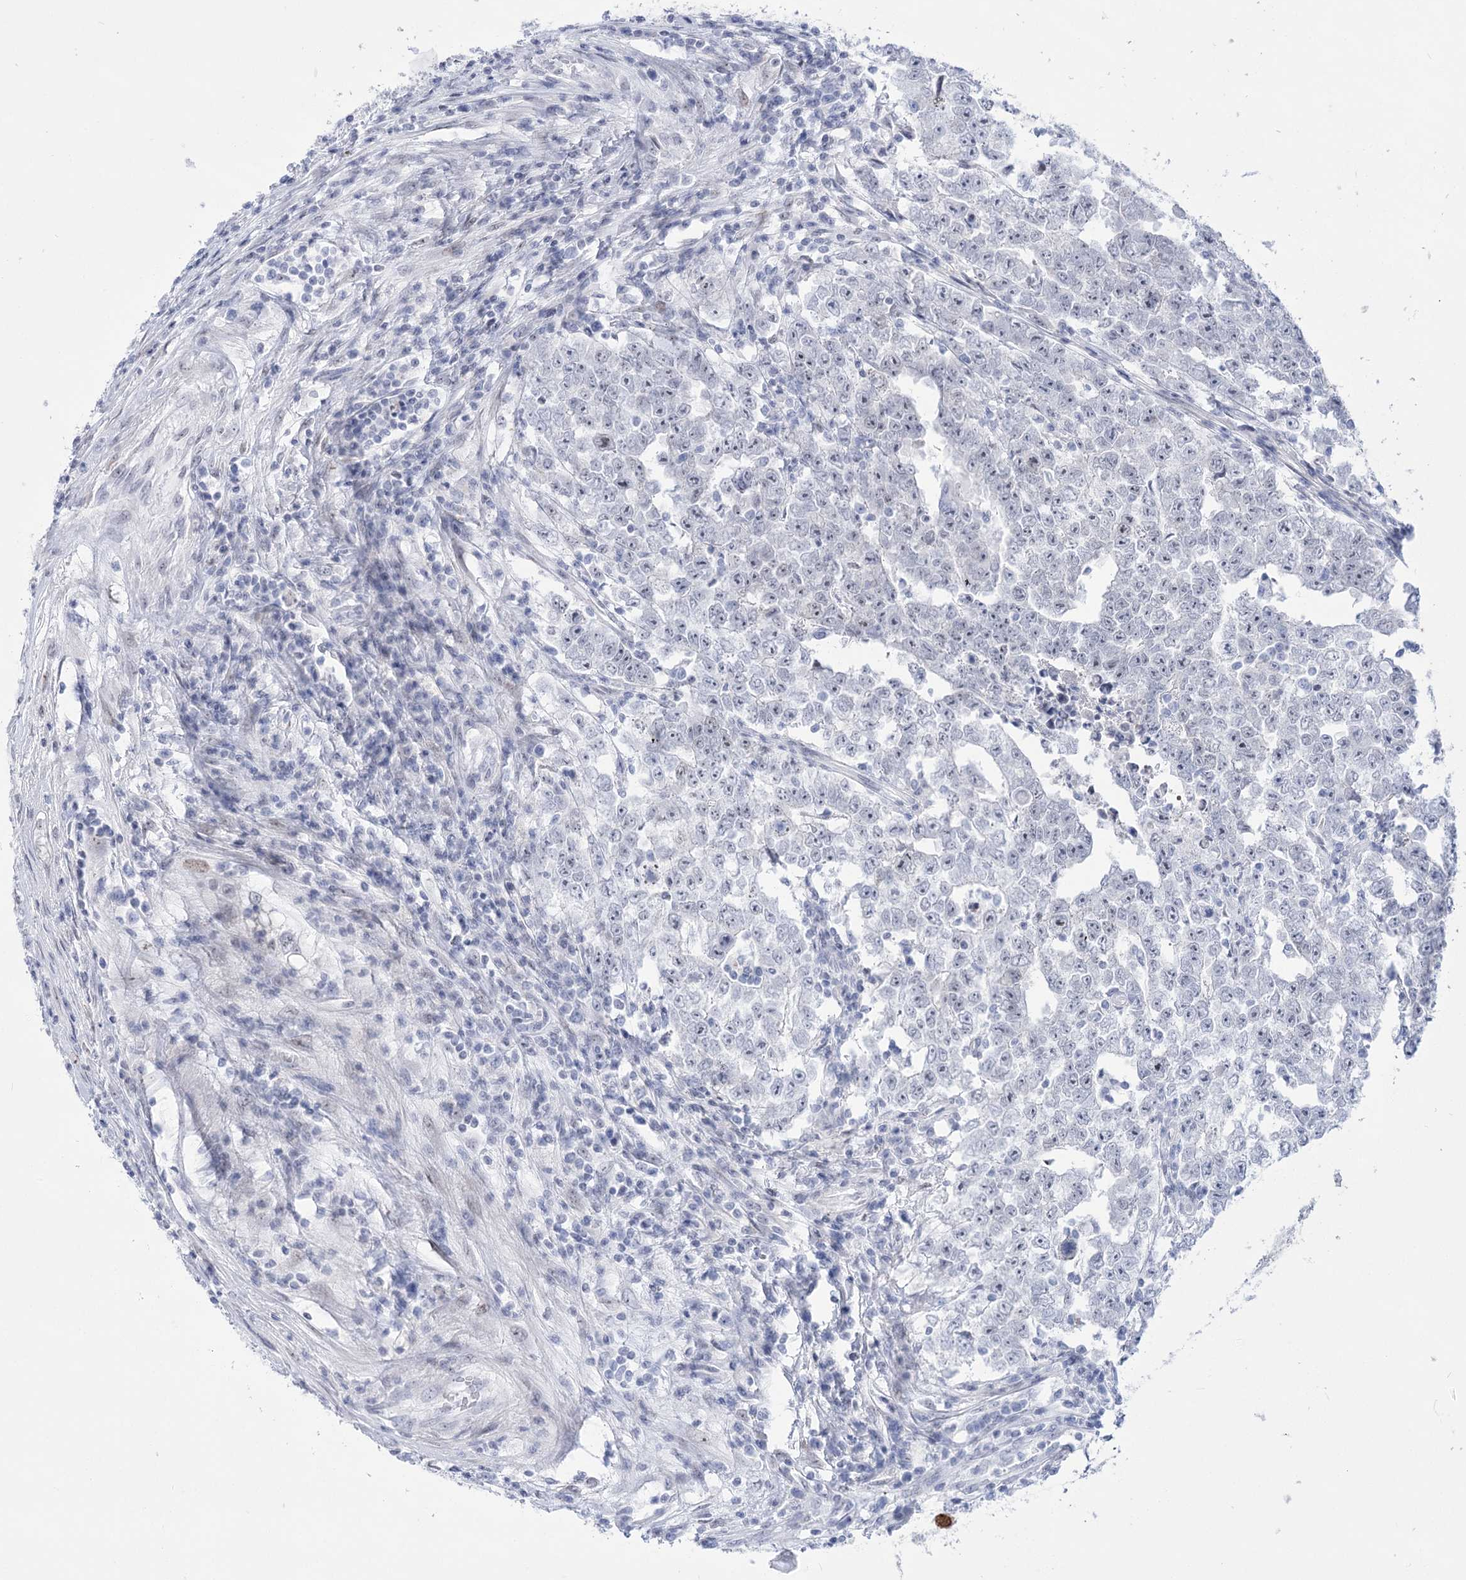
{"staining": {"intensity": "negative", "quantity": "none", "location": "none"}, "tissue": "testis cancer", "cell_type": "Tumor cells", "image_type": "cancer", "snomed": [{"axis": "morphology", "description": "Carcinoma, Embryonal, NOS"}, {"axis": "topography", "description": "Testis"}], "caption": "Immunohistochemical staining of testis cancer demonstrates no significant staining in tumor cells.", "gene": "HORMAD1", "patient": {"sex": "male", "age": 25}}